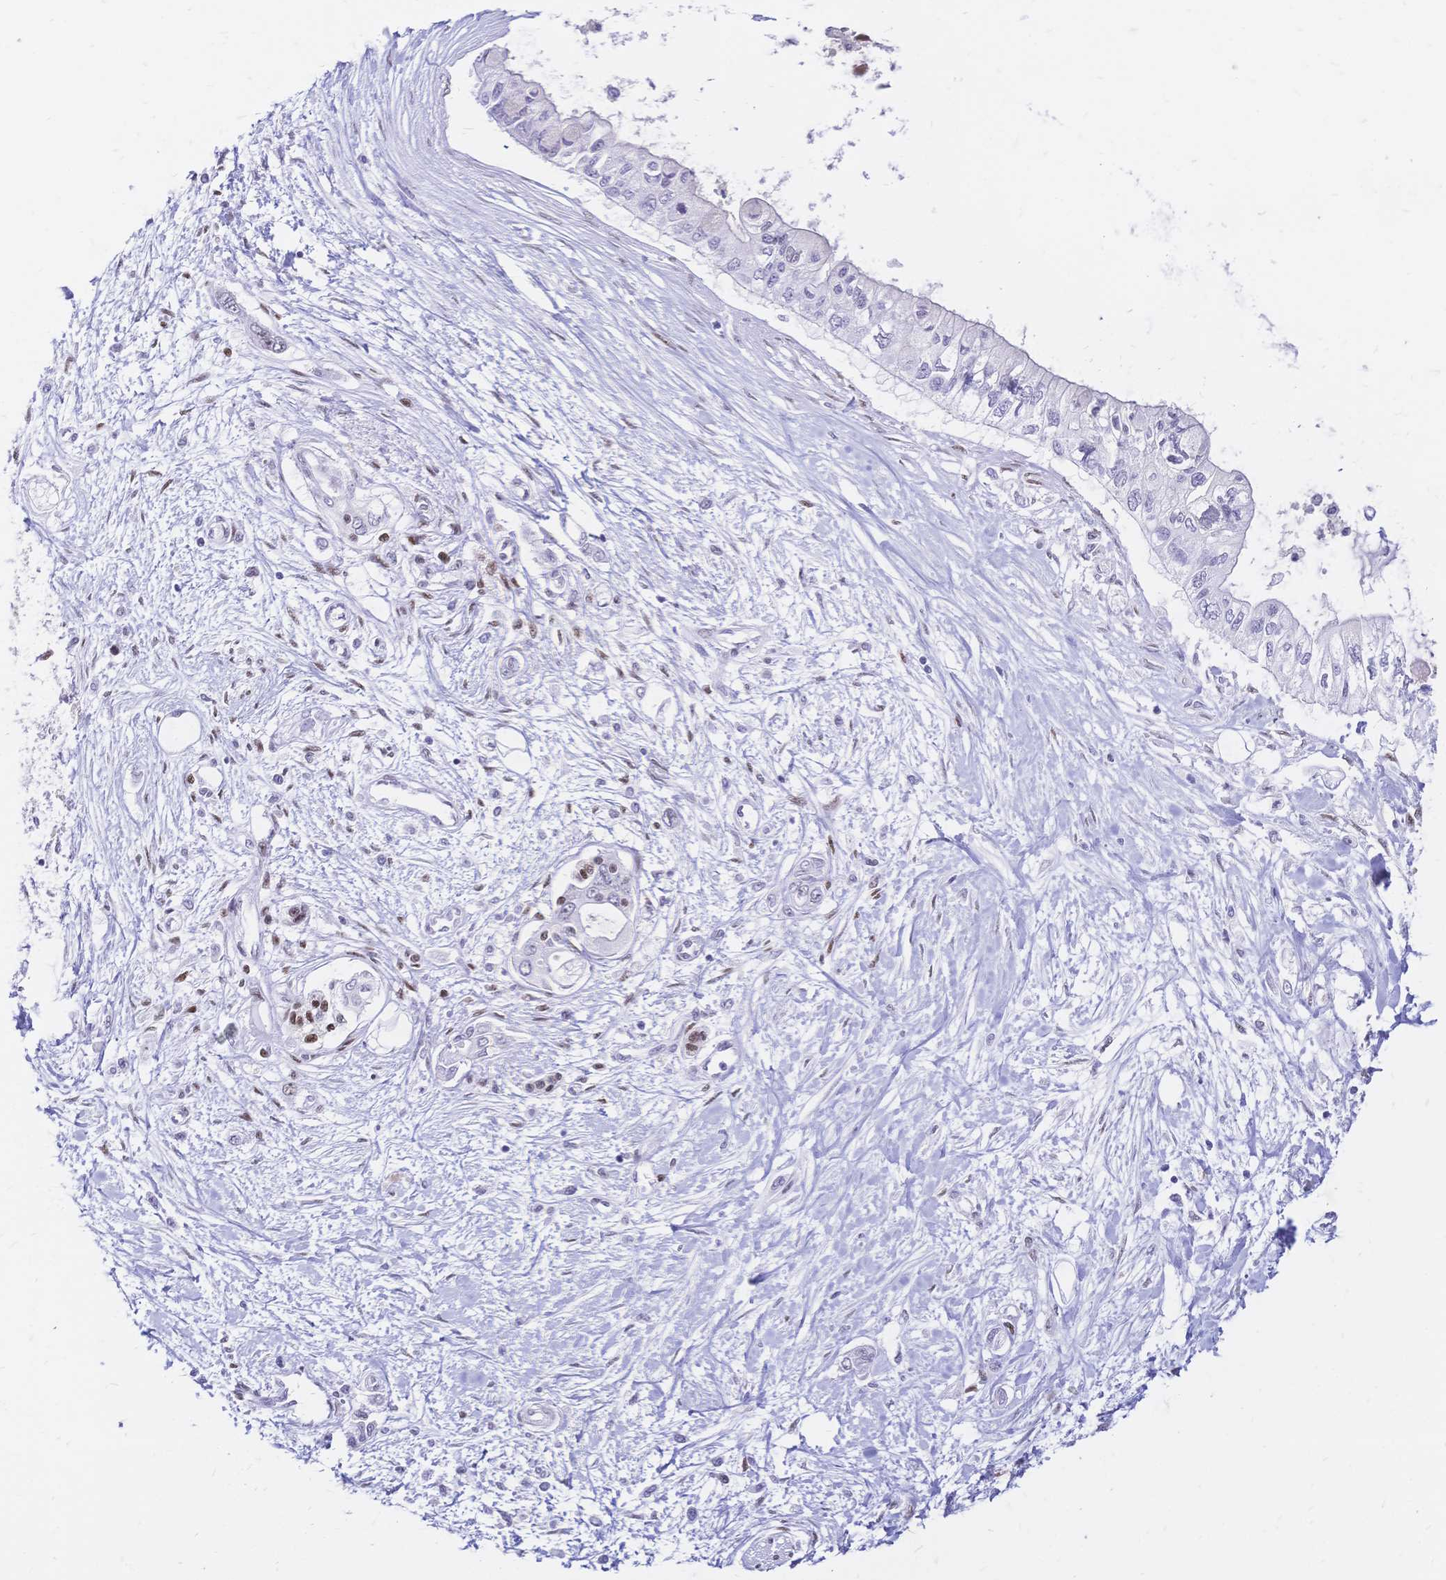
{"staining": {"intensity": "negative", "quantity": "none", "location": "none"}, "tissue": "pancreatic cancer", "cell_type": "Tumor cells", "image_type": "cancer", "snomed": [{"axis": "morphology", "description": "Adenocarcinoma, NOS"}, {"axis": "topography", "description": "Pancreas"}], "caption": "This is an immunohistochemistry (IHC) image of adenocarcinoma (pancreatic). There is no expression in tumor cells.", "gene": "NFIC", "patient": {"sex": "female", "age": 77}}